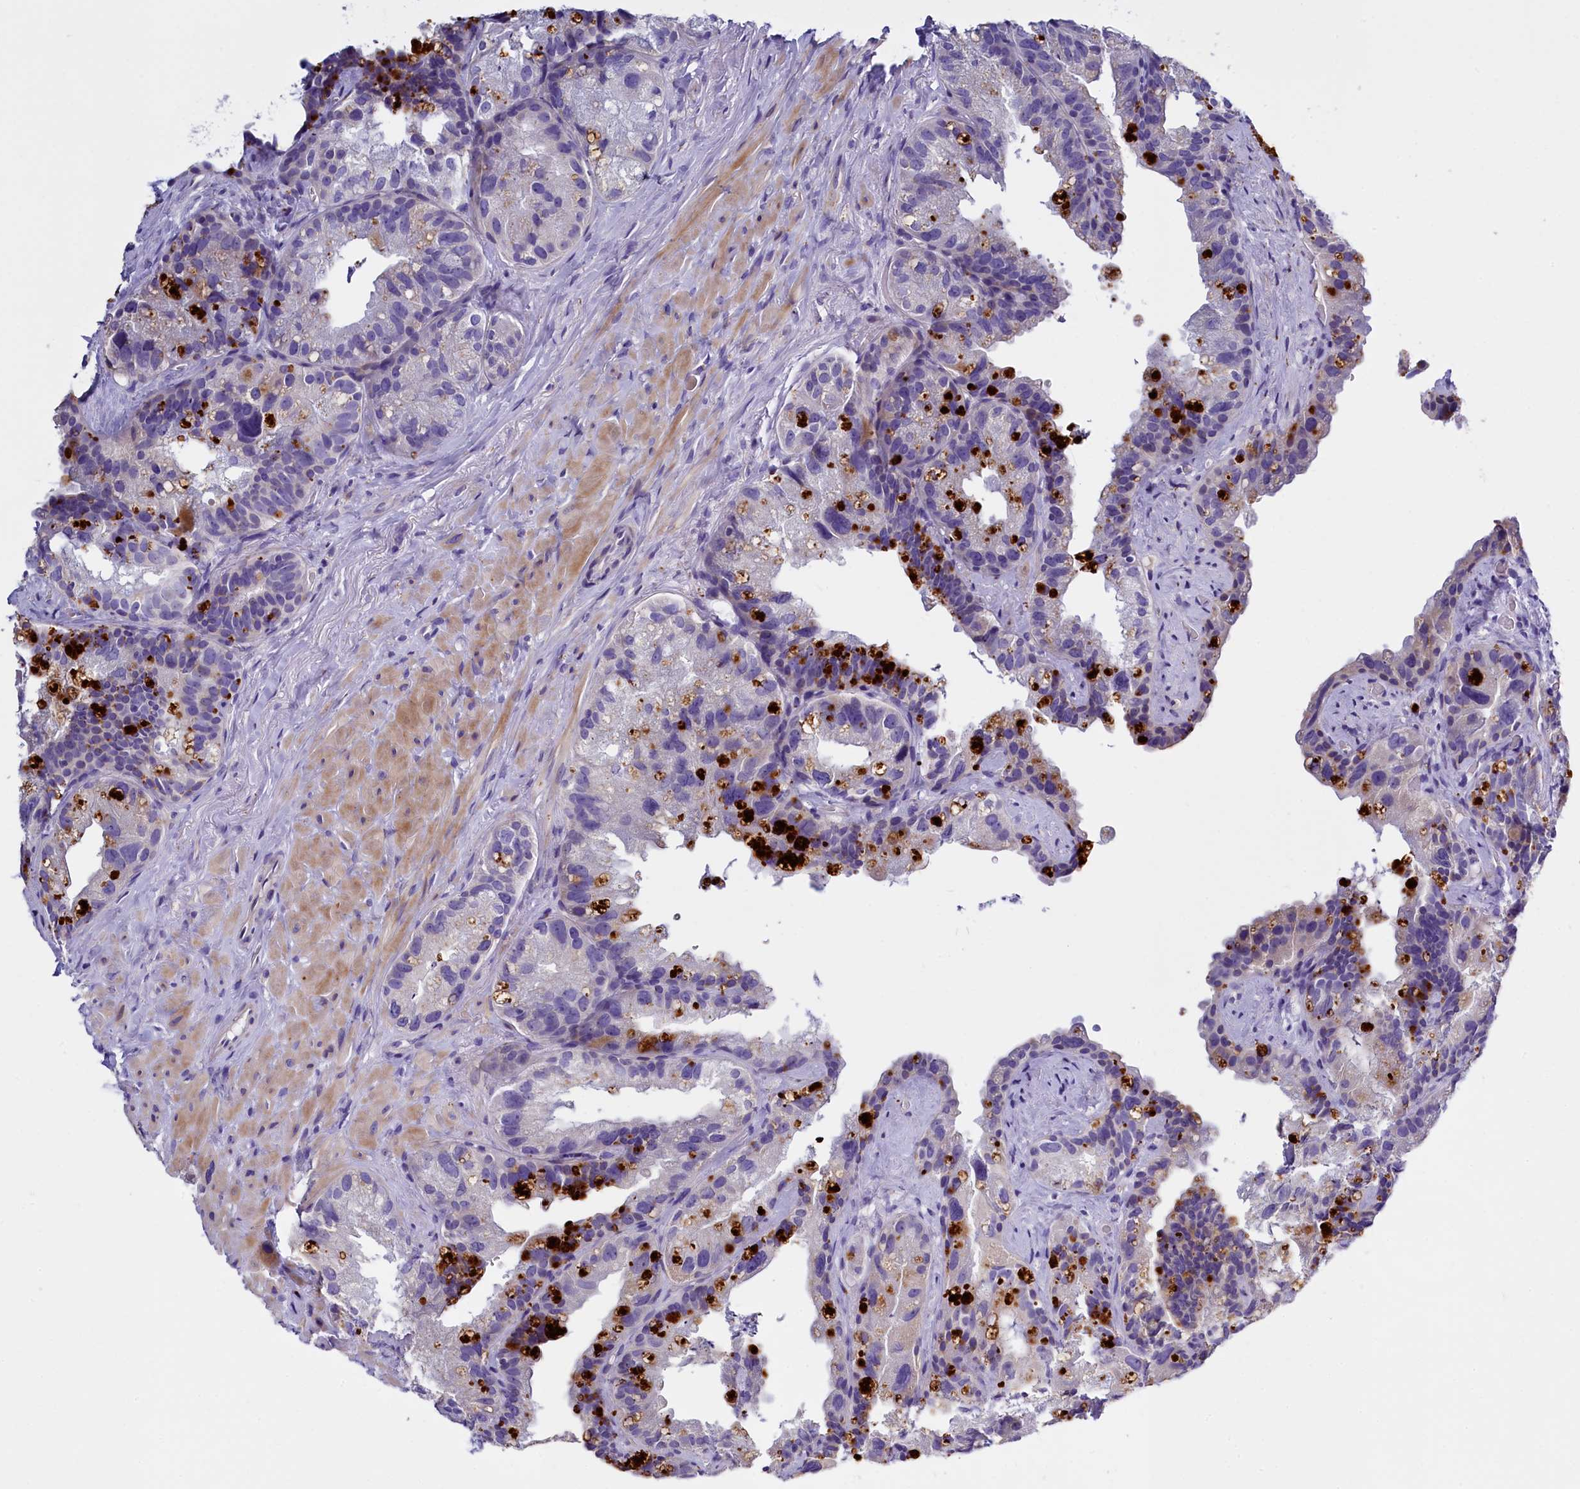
{"staining": {"intensity": "negative", "quantity": "none", "location": "none"}, "tissue": "prostate cancer", "cell_type": "Tumor cells", "image_type": "cancer", "snomed": [{"axis": "morphology", "description": "Normal tissue, NOS"}, {"axis": "morphology", "description": "Adenocarcinoma, Low grade"}, {"axis": "topography", "description": "Prostate"}], "caption": "Immunohistochemistry photomicrograph of neoplastic tissue: human low-grade adenocarcinoma (prostate) stained with DAB shows no significant protein expression in tumor cells.", "gene": "RTTN", "patient": {"sex": "male", "age": 72}}